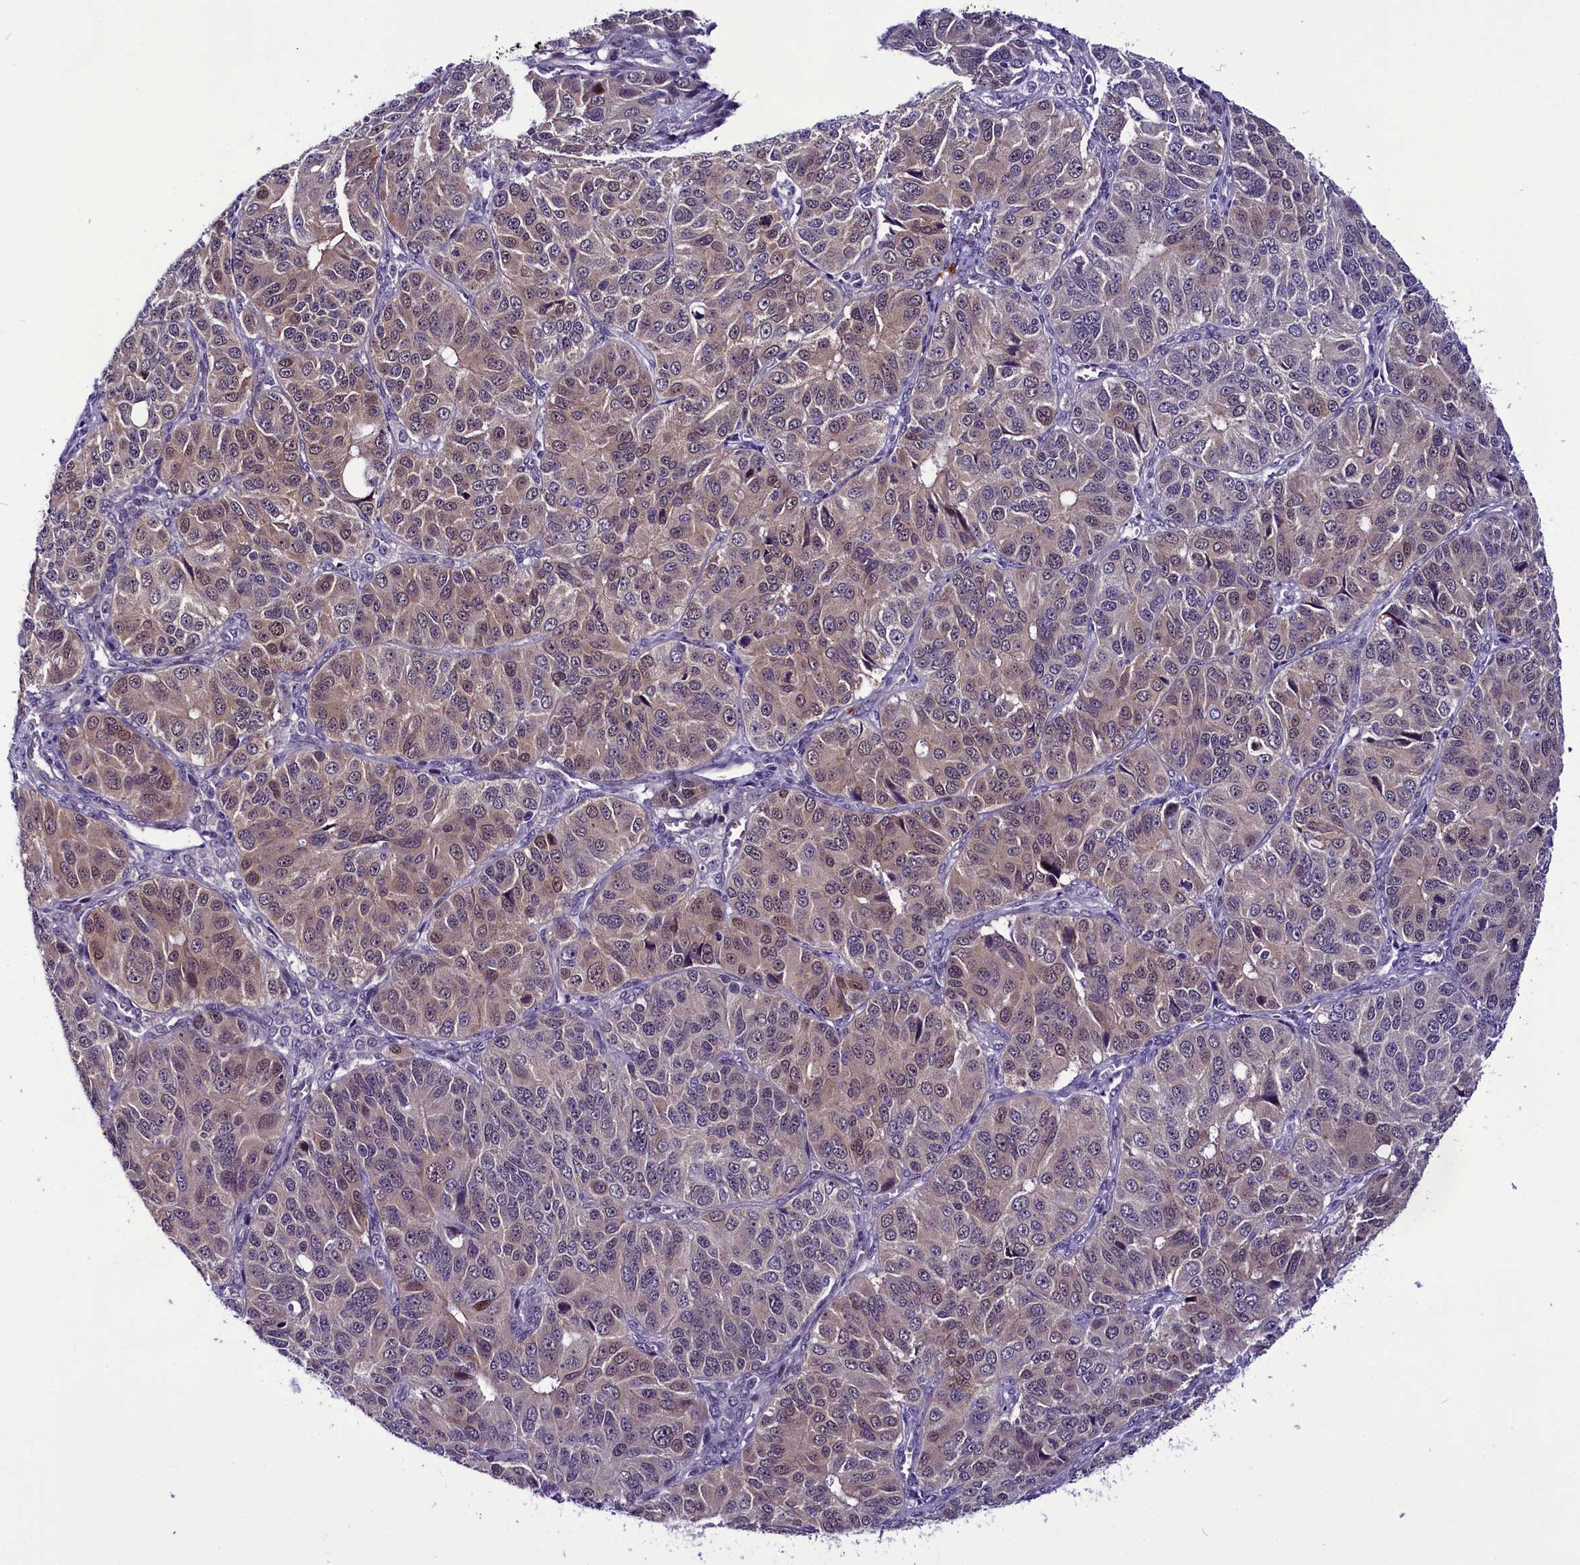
{"staining": {"intensity": "weak", "quantity": "<25%", "location": "cytoplasmic/membranous"}, "tissue": "ovarian cancer", "cell_type": "Tumor cells", "image_type": "cancer", "snomed": [{"axis": "morphology", "description": "Carcinoma, endometroid"}, {"axis": "topography", "description": "Ovary"}], "caption": "The immunohistochemistry micrograph has no significant positivity in tumor cells of ovarian cancer (endometroid carcinoma) tissue.", "gene": "CCDC106", "patient": {"sex": "female", "age": 51}}